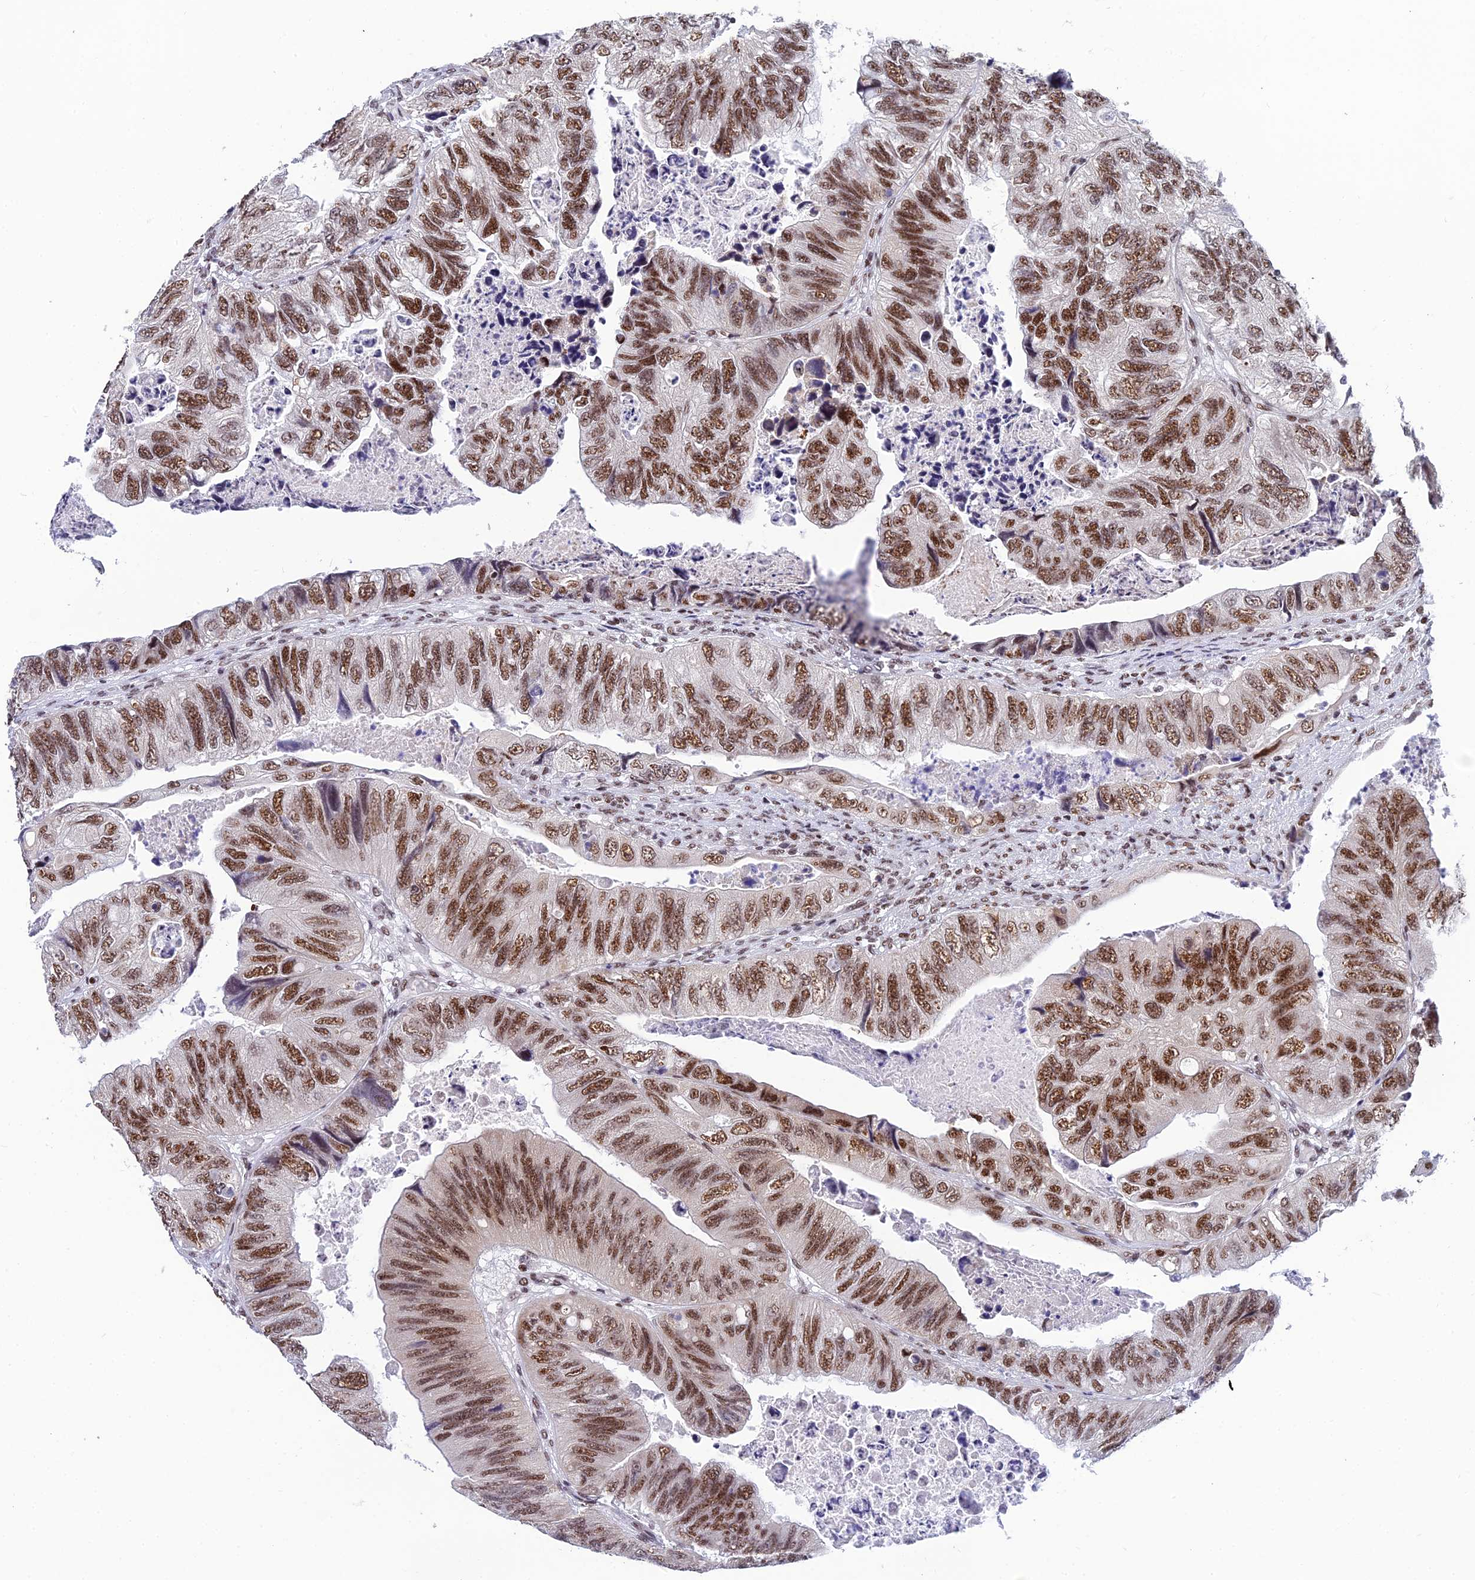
{"staining": {"intensity": "moderate", "quantity": ">75%", "location": "nuclear"}, "tissue": "colorectal cancer", "cell_type": "Tumor cells", "image_type": "cancer", "snomed": [{"axis": "morphology", "description": "Adenocarcinoma, NOS"}, {"axis": "topography", "description": "Rectum"}], "caption": "Colorectal cancer stained for a protein displays moderate nuclear positivity in tumor cells.", "gene": "USP22", "patient": {"sex": "male", "age": 63}}